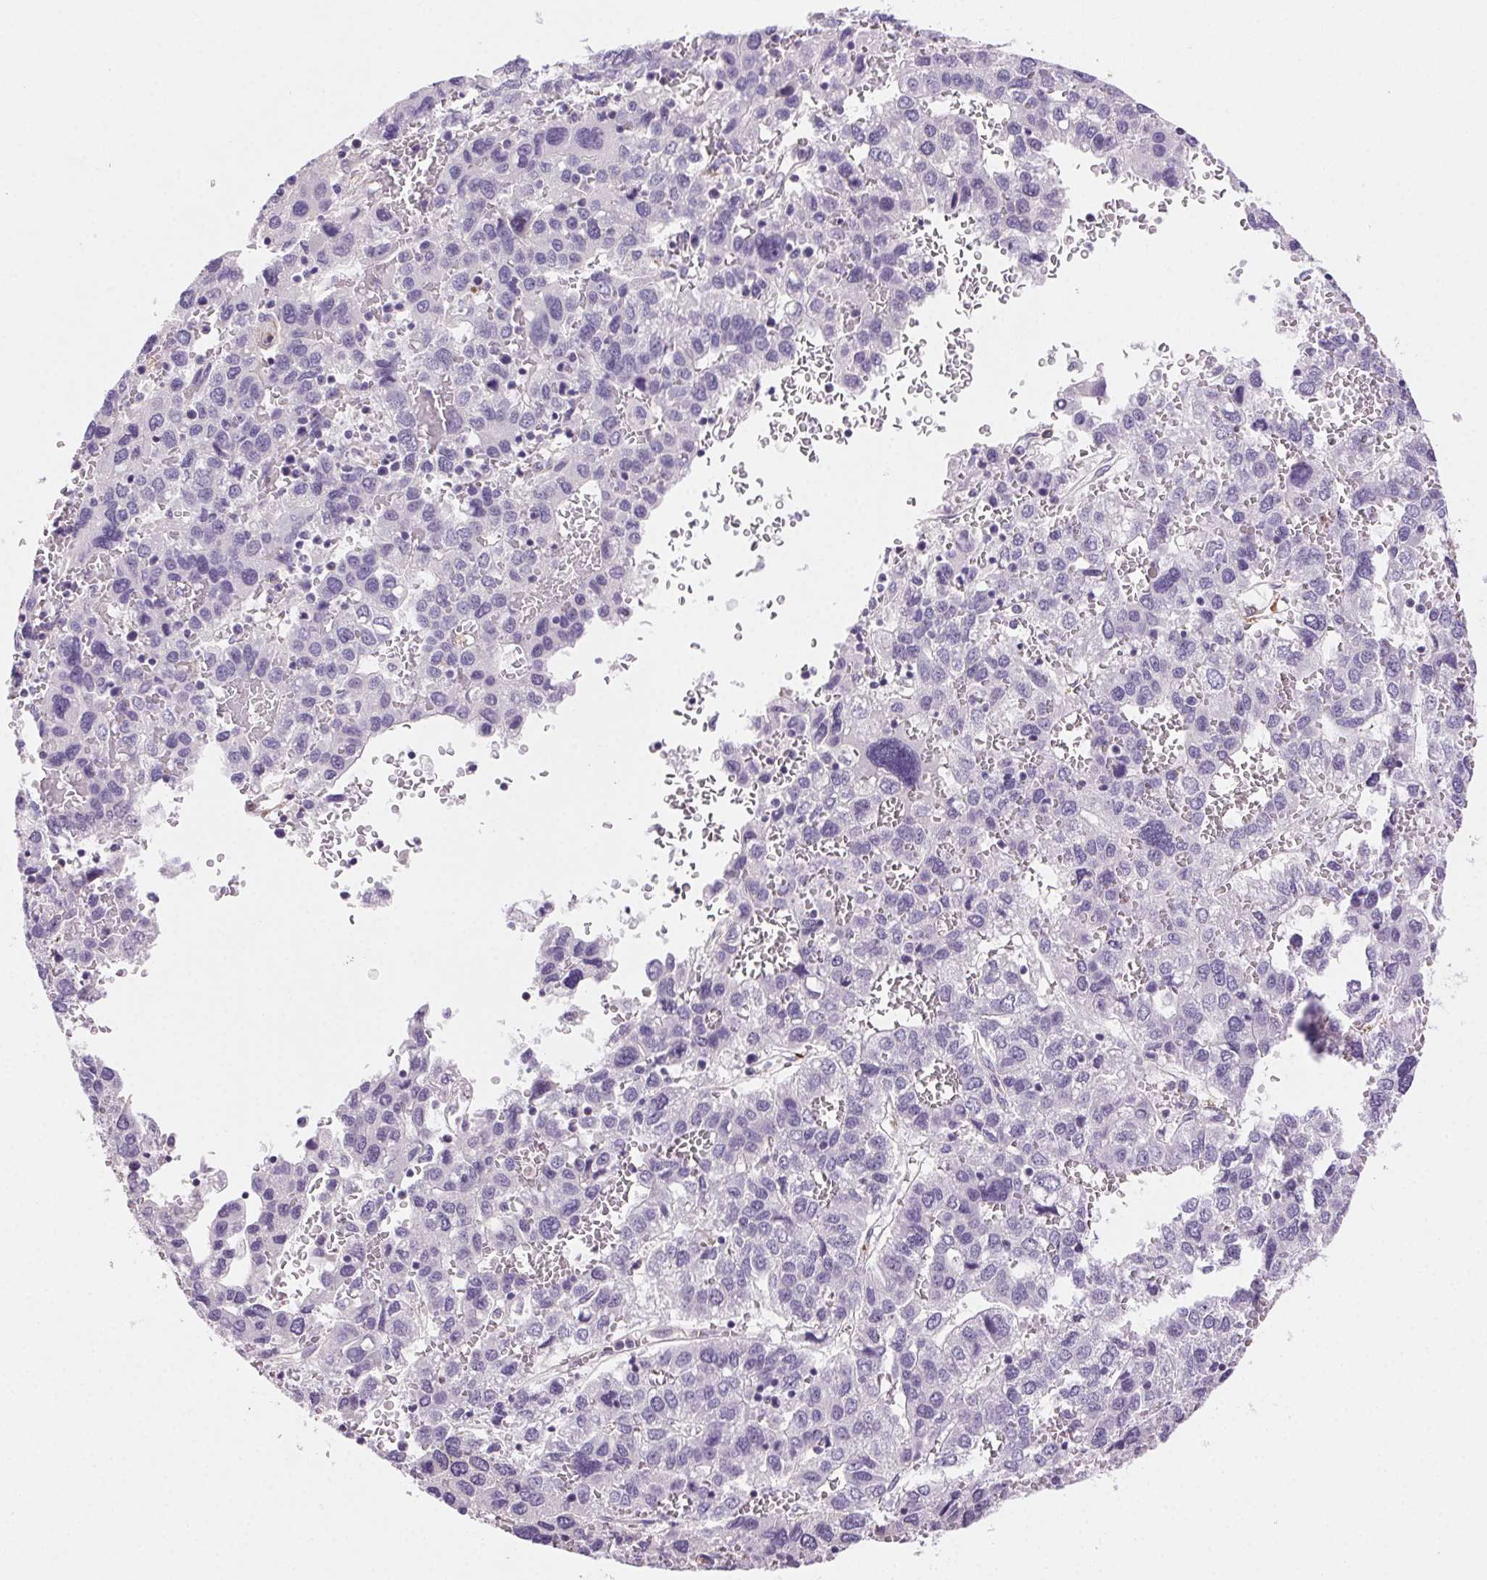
{"staining": {"intensity": "negative", "quantity": "none", "location": "none"}, "tissue": "liver cancer", "cell_type": "Tumor cells", "image_type": "cancer", "snomed": [{"axis": "morphology", "description": "Carcinoma, Hepatocellular, NOS"}, {"axis": "topography", "description": "Liver"}], "caption": "Protein analysis of liver hepatocellular carcinoma demonstrates no significant positivity in tumor cells.", "gene": "GPX8", "patient": {"sex": "male", "age": 69}}